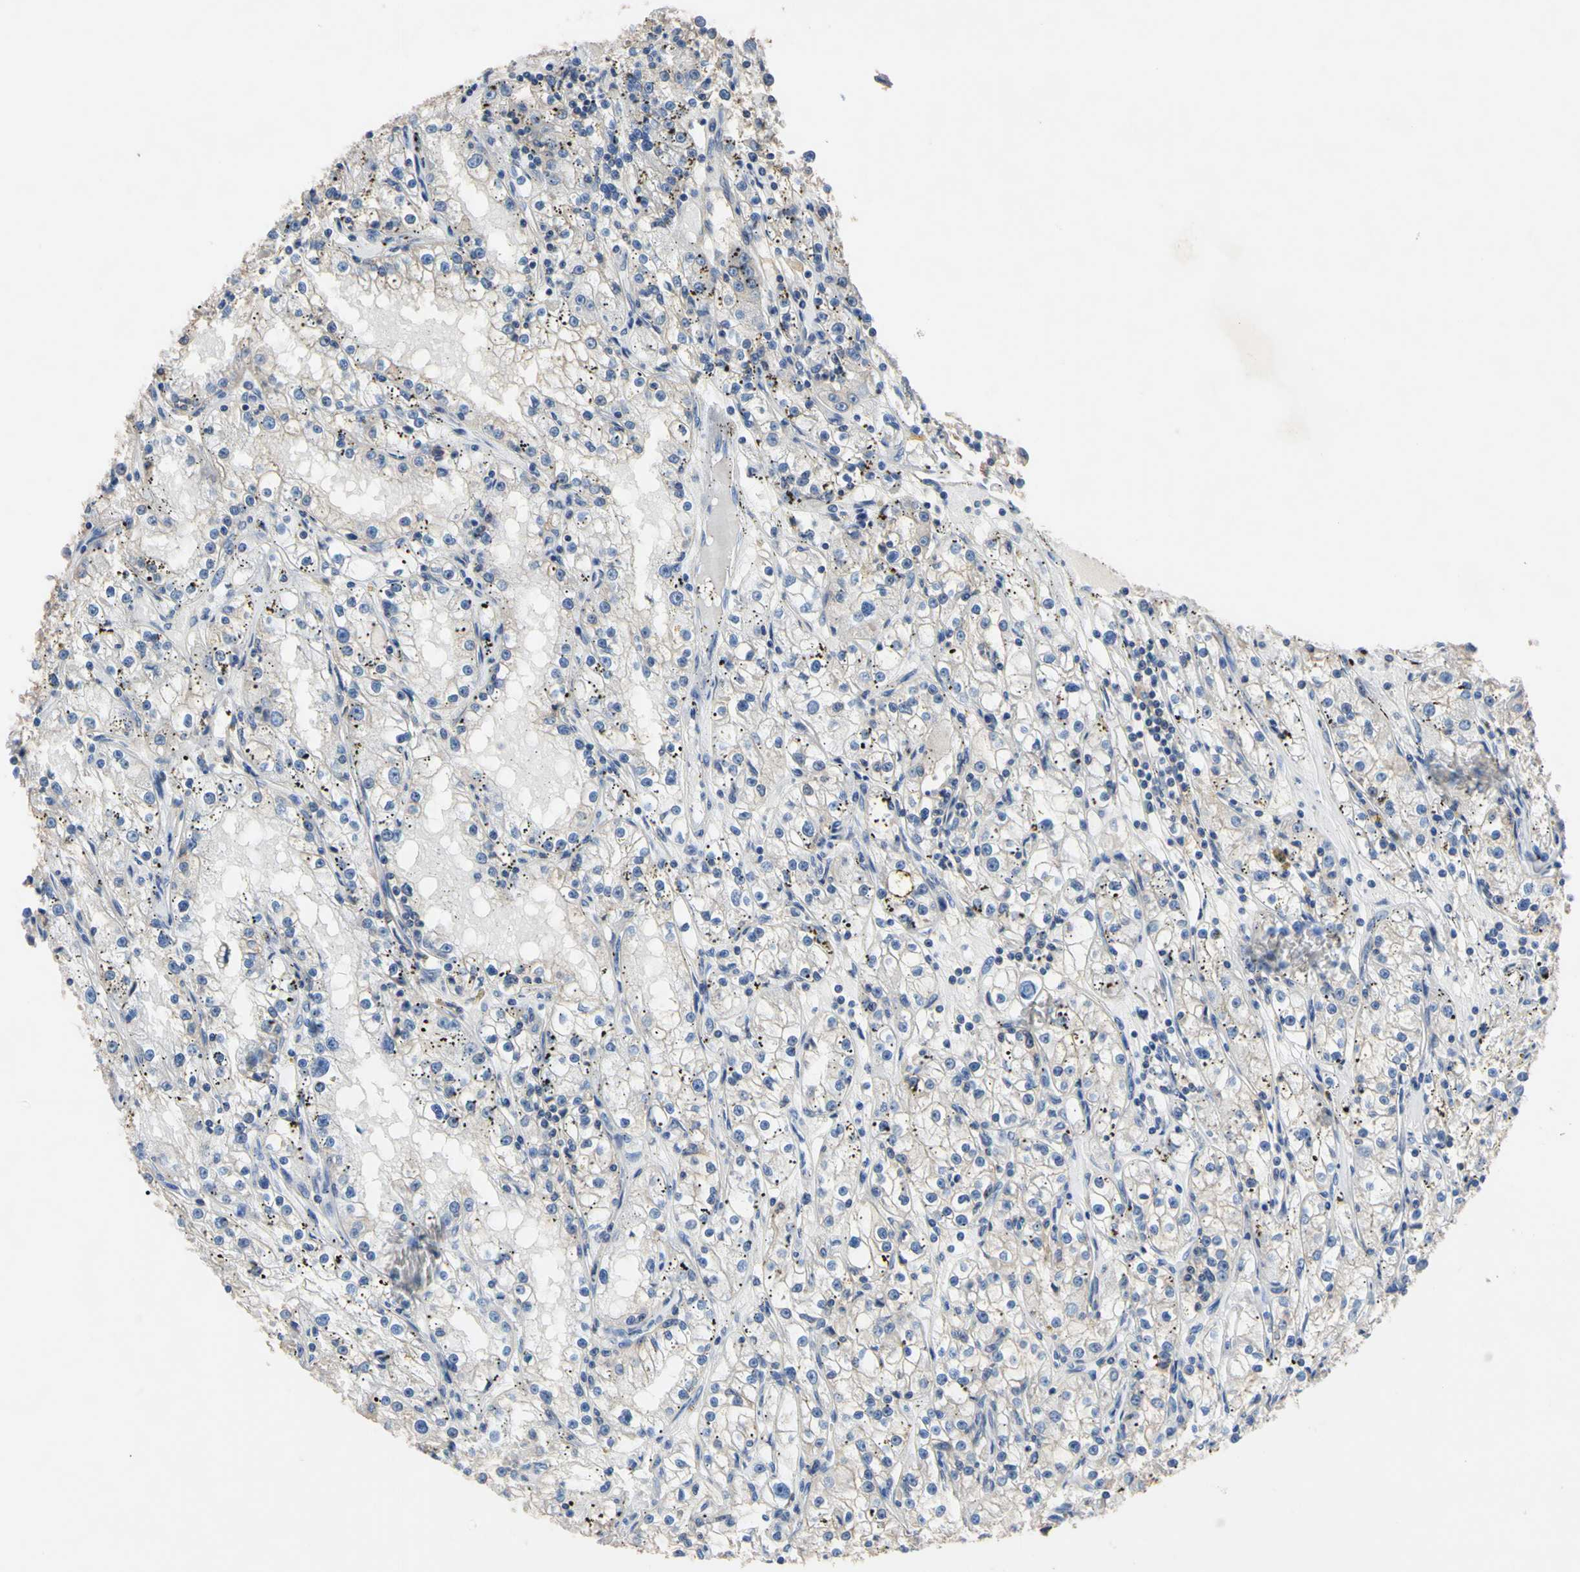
{"staining": {"intensity": "negative", "quantity": "none", "location": "none"}, "tissue": "renal cancer", "cell_type": "Tumor cells", "image_type": "cancer", "snomed": [{"axis": "morphology", "description": "Adenocarcinoma, NOS"}, {"axis": "topography", "description": "Kidney"}], "caption": "Immunohistochemical staining of human renal cancer exhibits no significant expression in tumor cells.", "gene": "PNKD", "patient": {"sex": "male", "age": 56}}